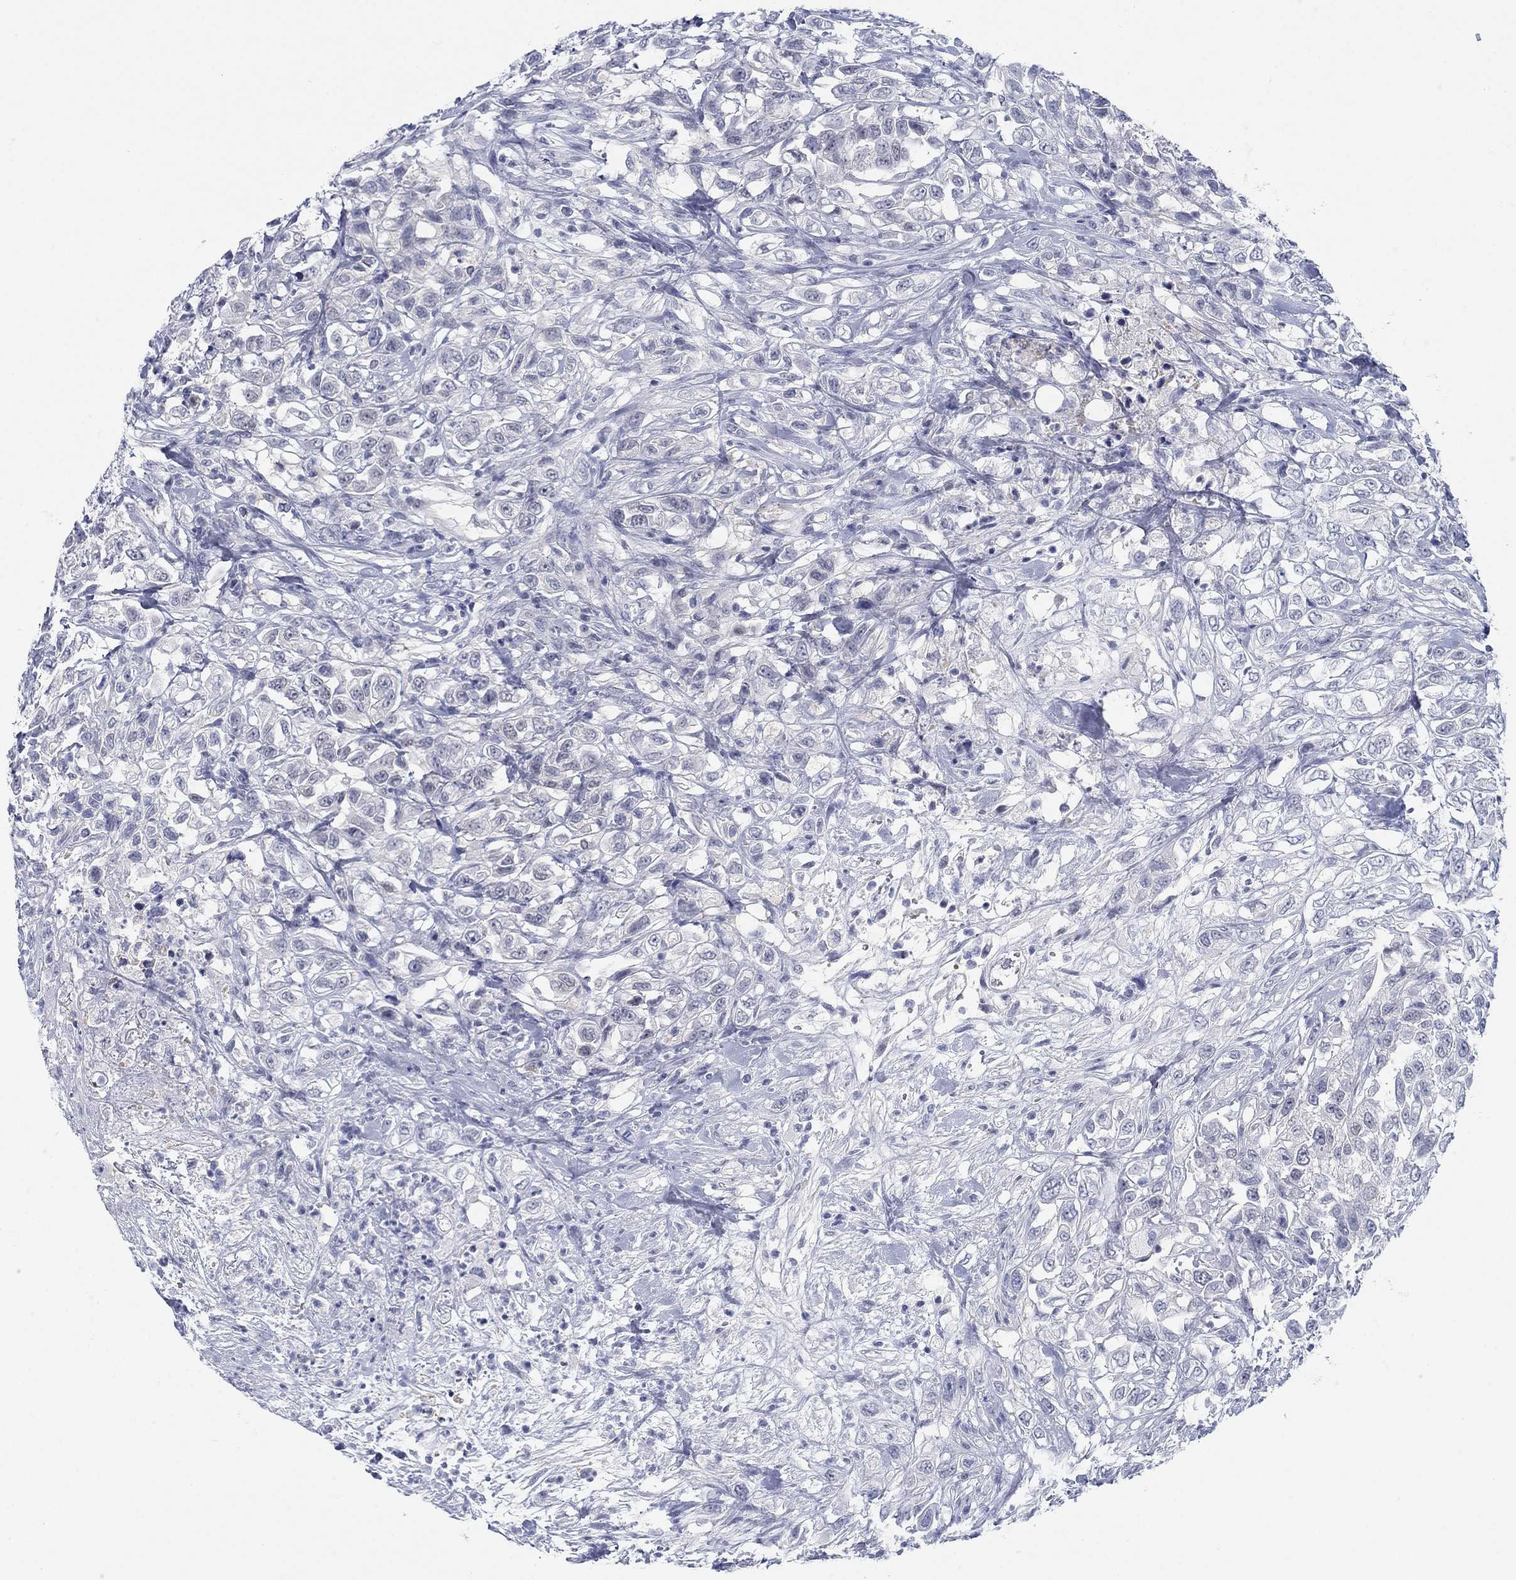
{"staining": {"intensity": "negative", "quantity": "none", "location": "none"}, "tissue": "urothelial cancer", "cell_type": "Tumor cells", "image_type": "cancer", "snomed": [{"axis": "morphology", "description": "Urothelial carcinoma, High grade"}, {"axis": "topography", "description": "Urinary bladder"}], "caption": "A high-resolution micrograph shows IHC staining of urothelial cancer, which shows no significant expression in tumor cells. (Immunohistochemistry, brightfield microscopy, high magnification).", "gene": "DNAL1", "patient": {"sex": "female", "age": 56}}